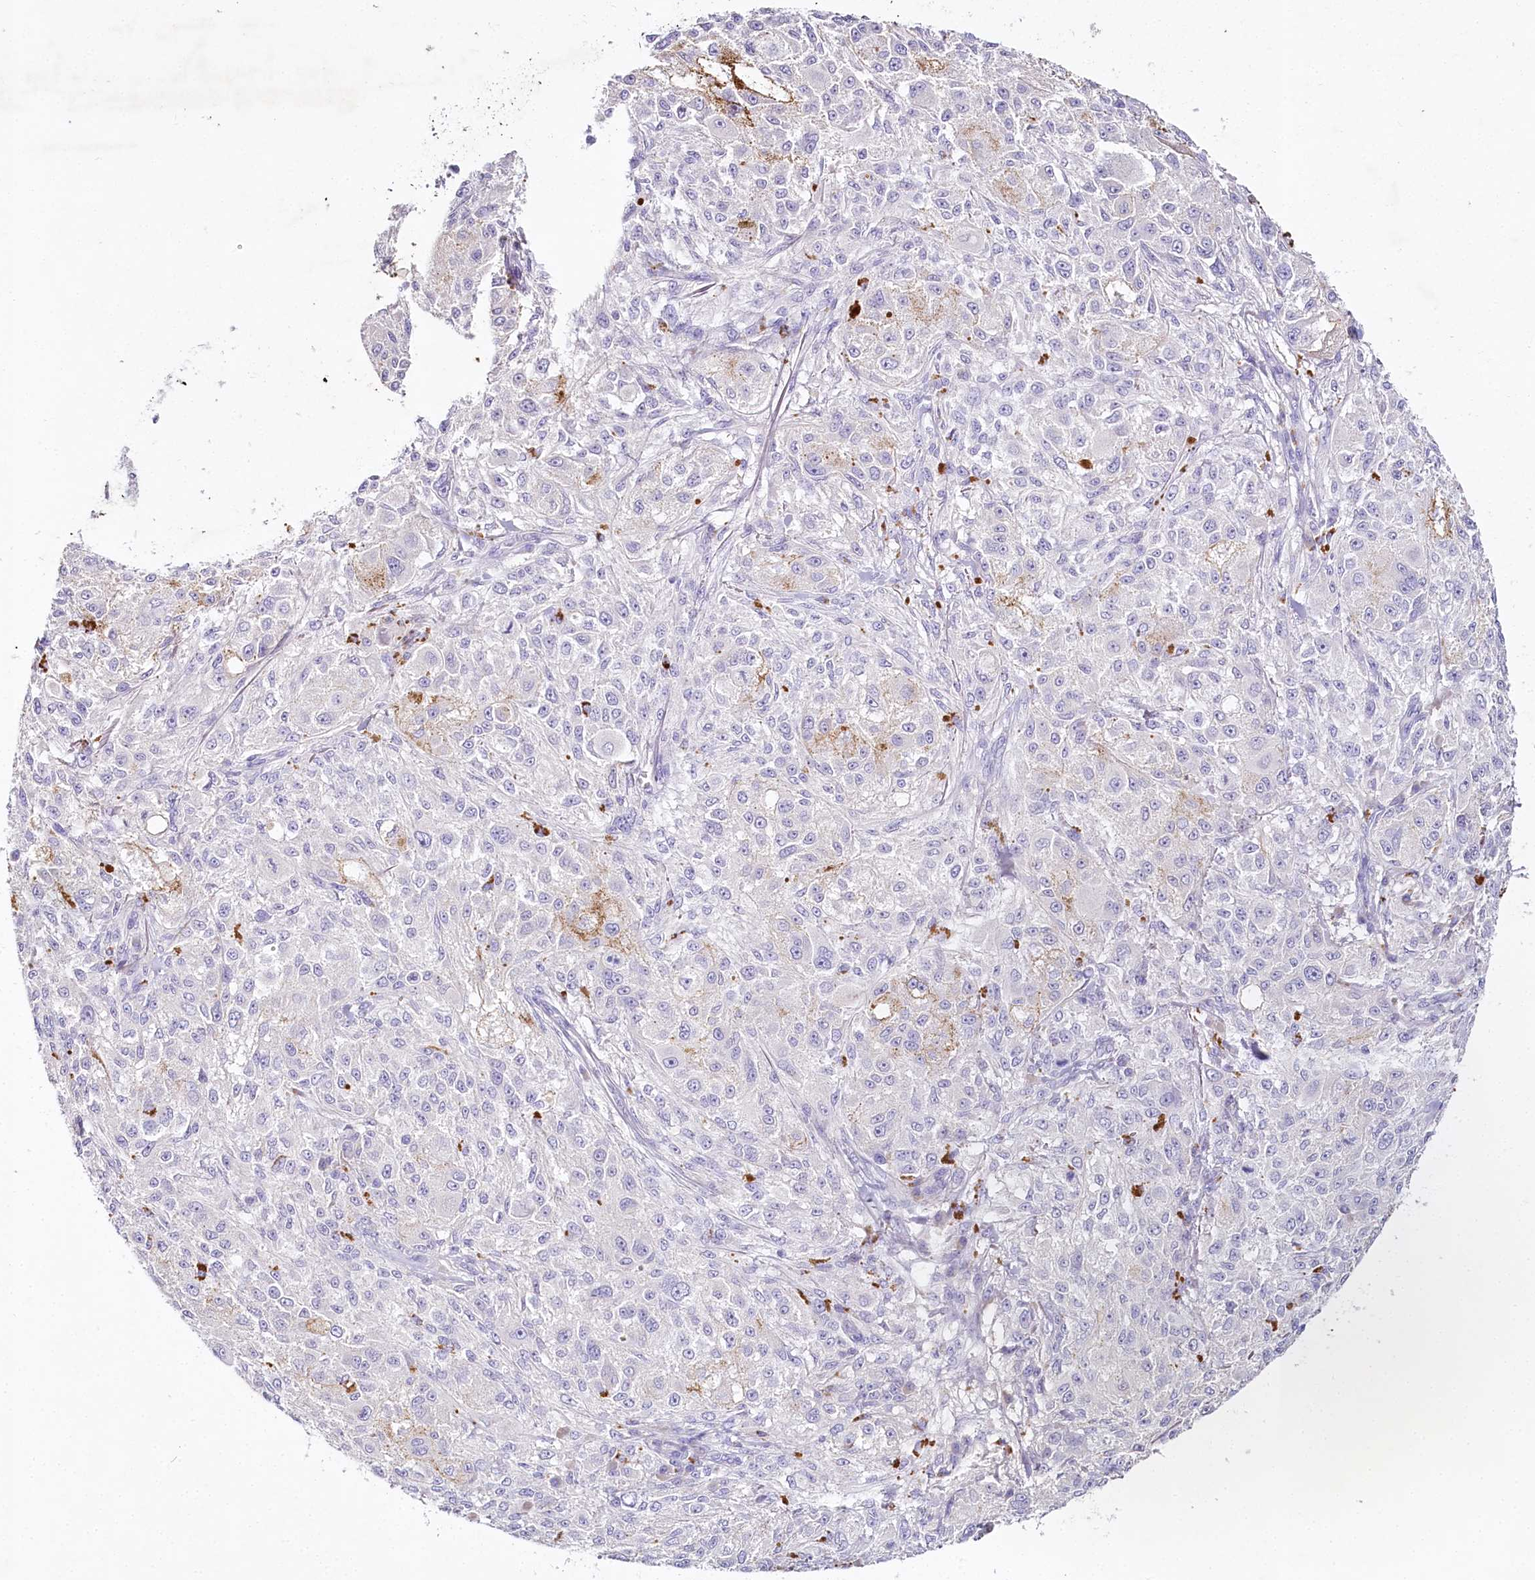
{"staining": {"intensity": "negative", "quantity": "none", "location": "none"}, "tissue": "melanoma", "cell_type": "Tumor cells", "image_type": "cancer", "snomed": [{"axis": "morphology", "description": "Necrosis, NOS"}, {"axis": "morphology", "description": "Malignant melanoma, NOS"}, {"axis": "topography", "description": "Skin"}], "caption": "Immunohistochemistry histopathology image of human malignant melanoma stained for a protein (brown), which exhibits no positivity in tumor cells.", "gene": "HPD", "patient": {"sex": "female", "age": 87}}